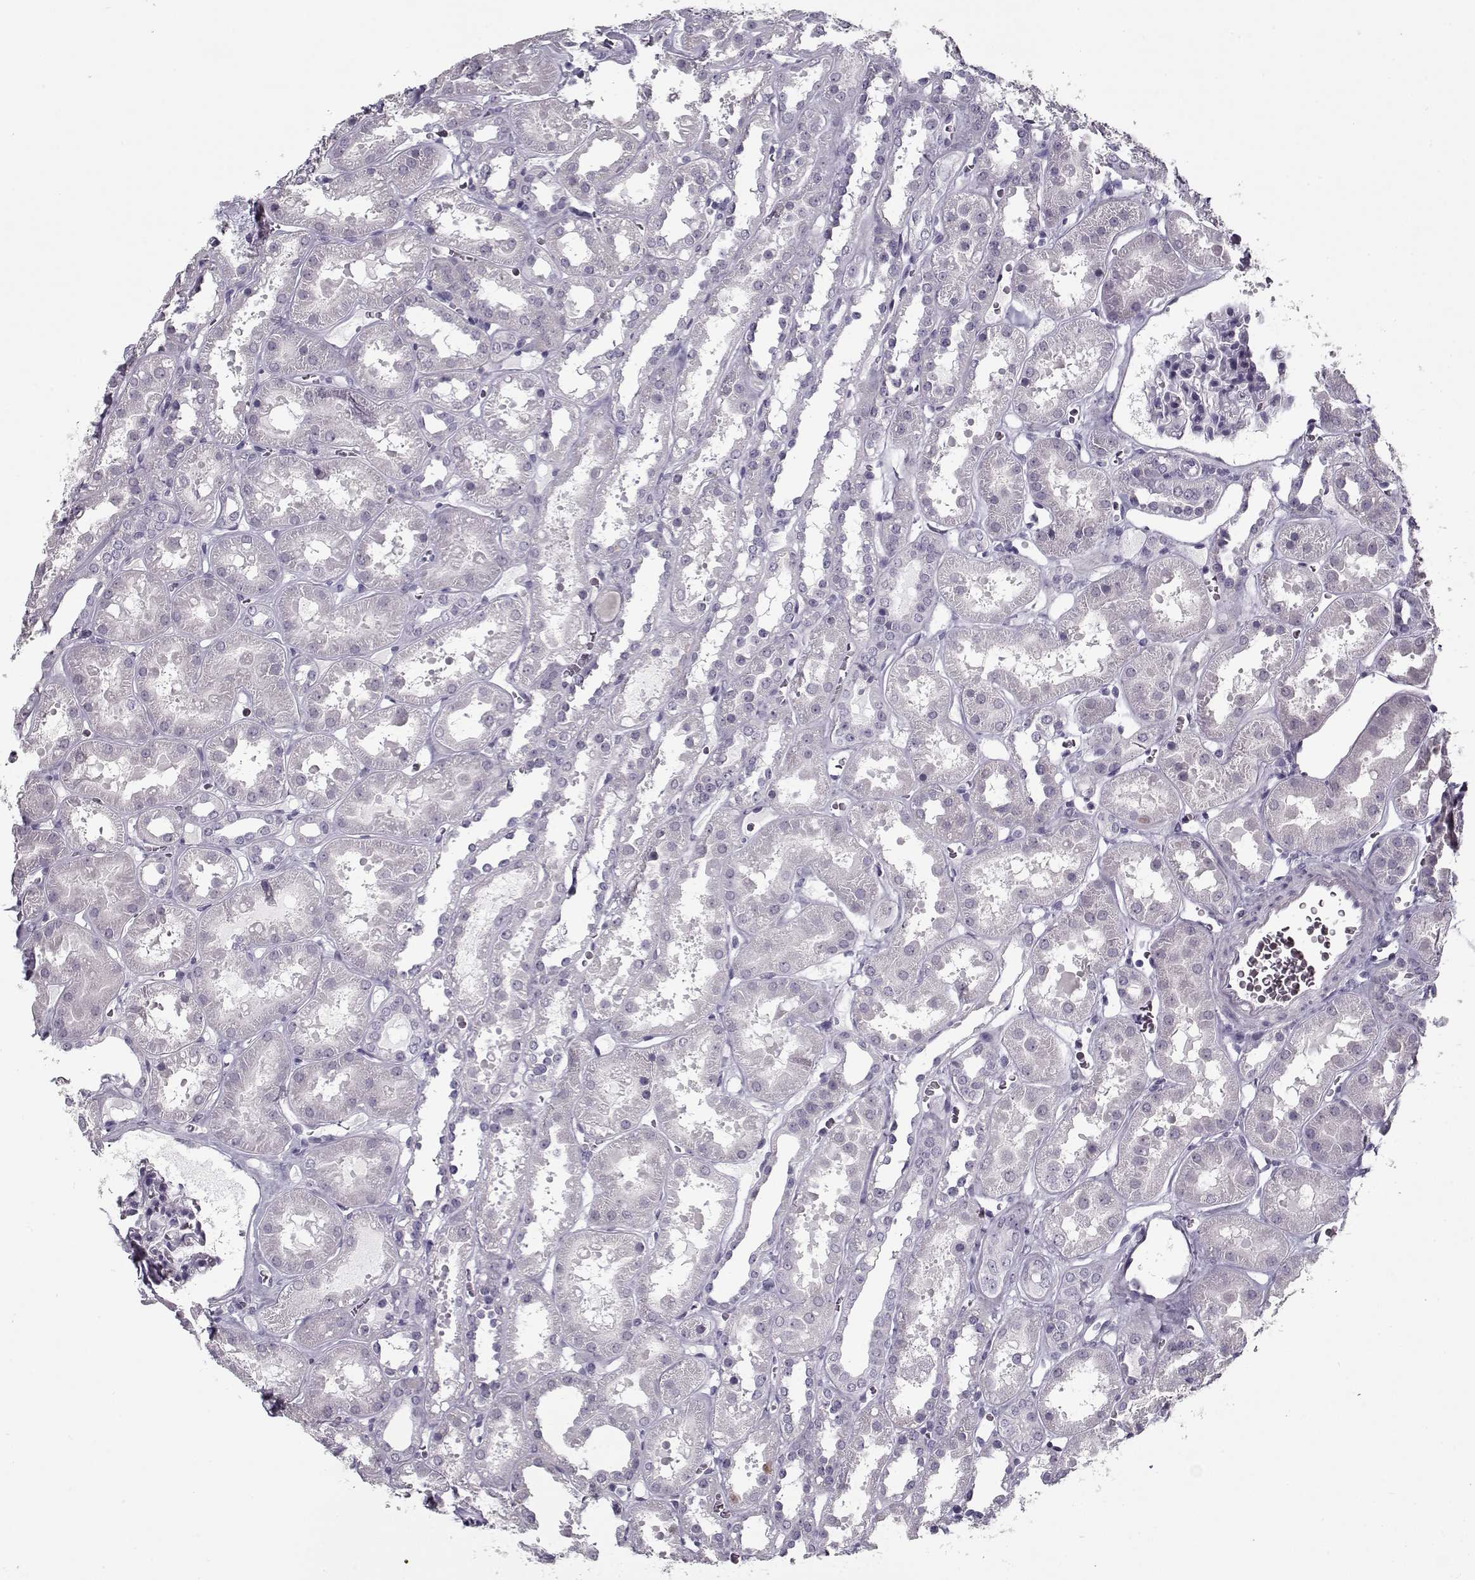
{"staining": {"intensity": "negative", "quantity": "none", "location": "none"}, "tissue": "kidney", "cell_type": "Cells in glomeruli", "image_type": "normal", "snomed": [{"axis": "morphology", "description": "Normal tissue, NOS"}, {"axis": "topography", "description": "Kidney"}], "caption": "Cells in glomeruli are negative for protein expression in unremarkable human kidney. (DAB IHC, high magnification).", "gene": "RNF32", "patient": {"sex": "female", "age": 41}}